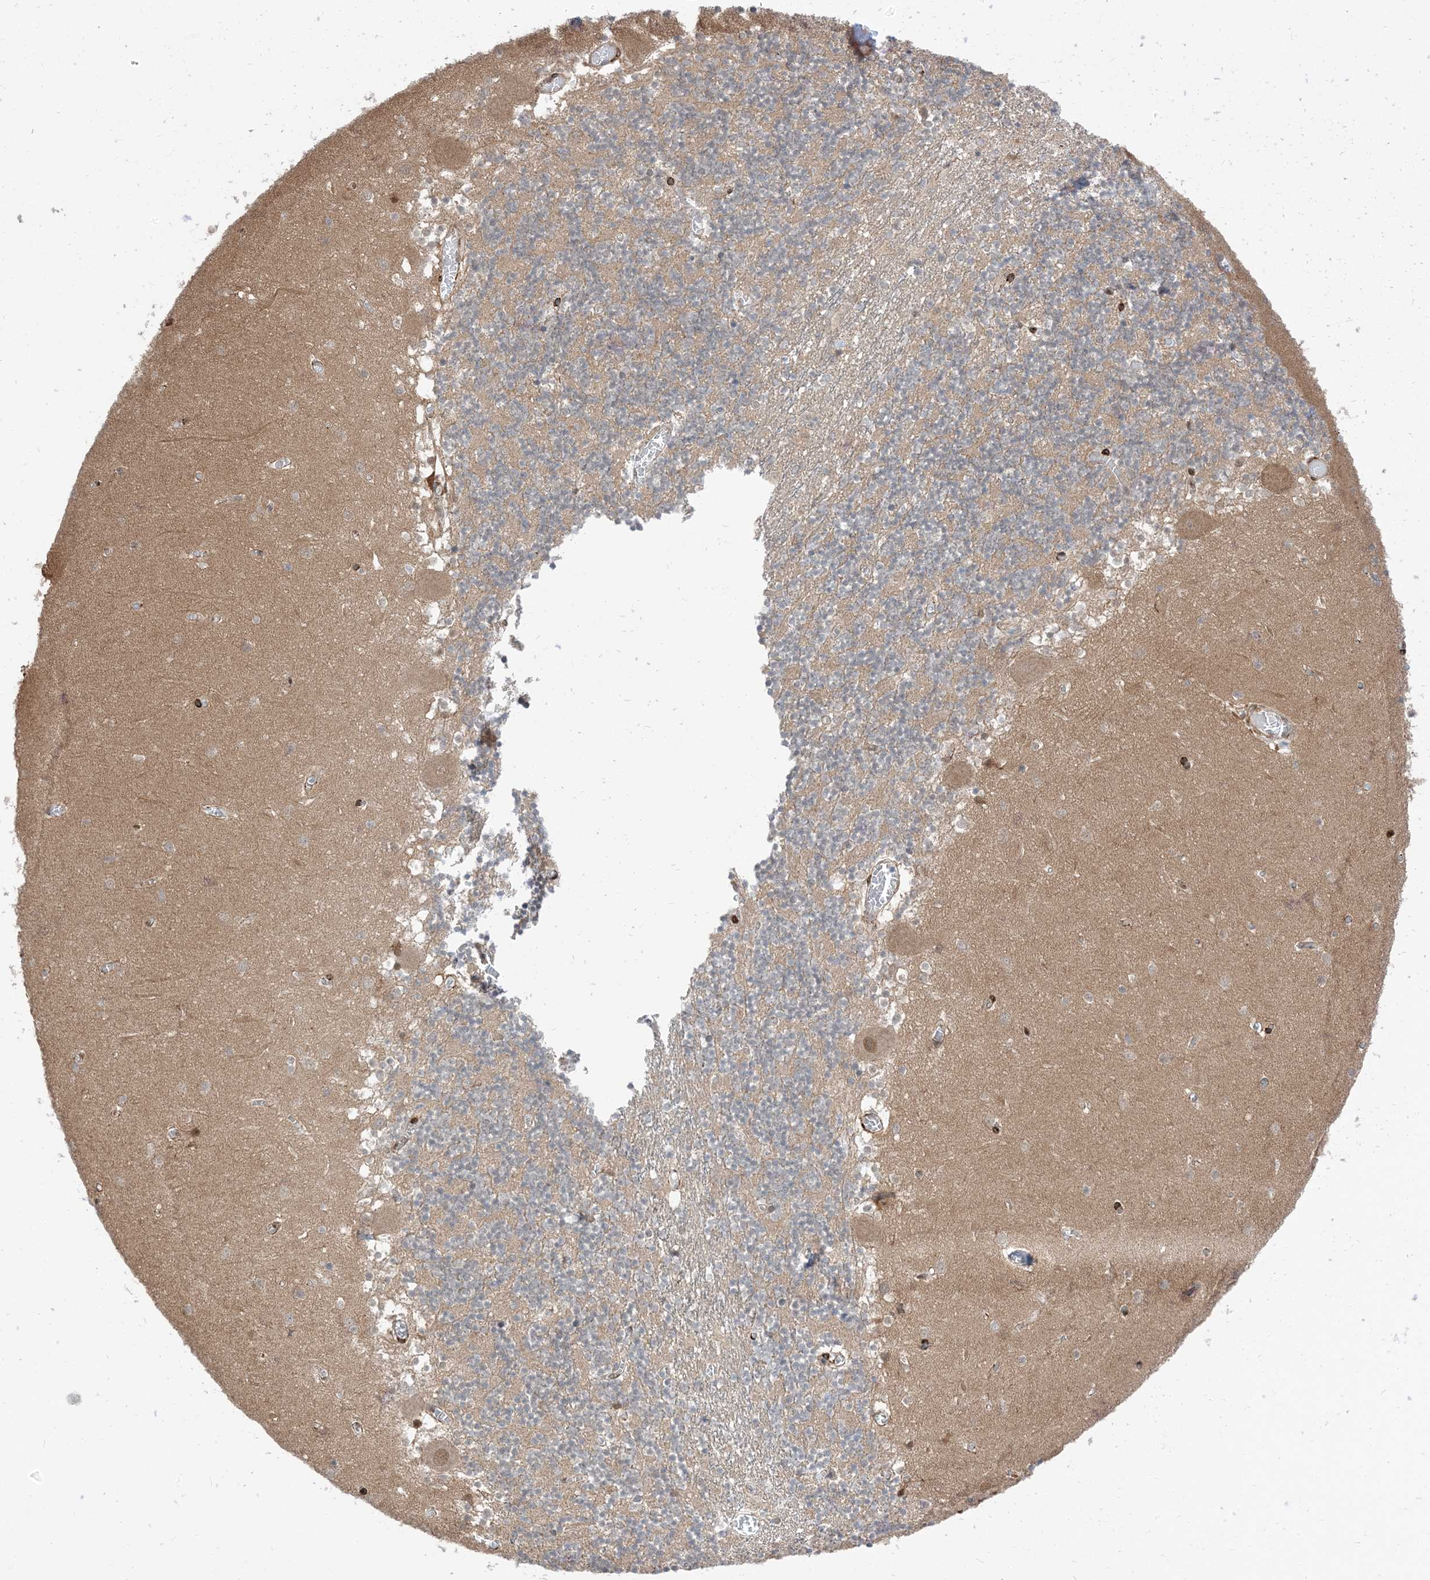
{"staining": {"intensity": "weak", "quantity": ">75%", "location": "cytoplasmic/membranous"}, "tissue": "cerebellum", "cell_type": "Cells in granular layer", "image_type": "normal", "snomed": [{"axis": "morphology", "description": "Normal tissue, NOS"}, {"axis": "topography", "description": "Cerebellum"}], "caption": "Immunohistochemistry (DAB (3,3'-diaminobenzidine)) staining of benign cerebellum shows weak cytoplasmic/membranous protein staining in about >75% of cells in granular layer.", "gene": "RIN1", "patient": {"sex": "female", "age": 28}}